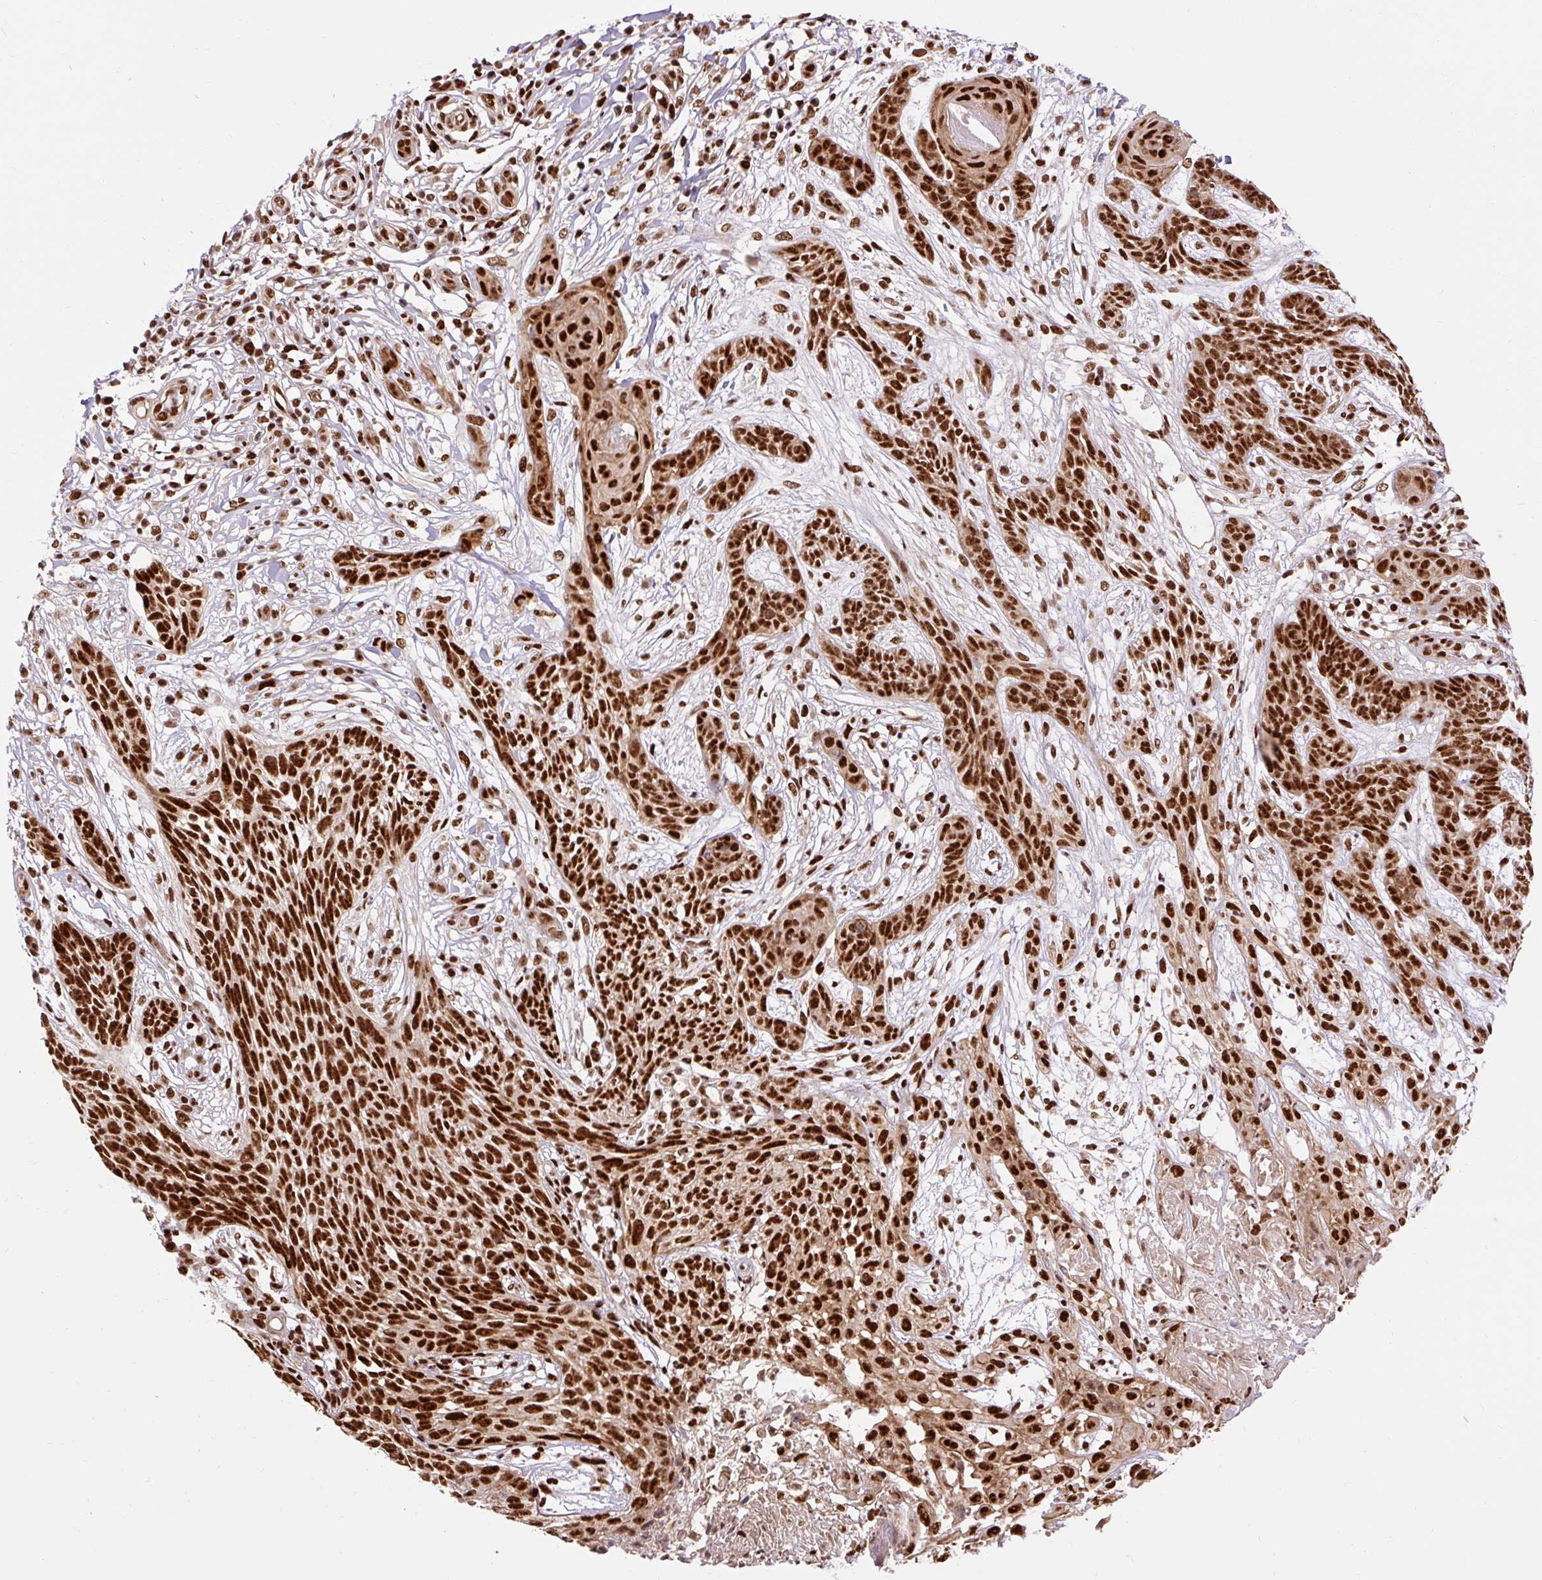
{"staining": {"intensity": "strong", "quantity": ">75%", "location": "nuclear"}, "tissue": "skin cancer", "cell_type": "Tumor cells", "image_type": "cancer", "snomed": [{"axis": "morphology", "description": "Basal cell carcinoma"}, {"axis": "topography", "description": "Skin"}, {"axis": "topography", "description": "Skin, foot"}], "caption": "Skin cancer tissue reveals strong nuclear expression in about >75% of tumor cells, visualized by immunohistochemistry.", "gene": "MECOM", "patient": {"sex": "female", "age": 86}}